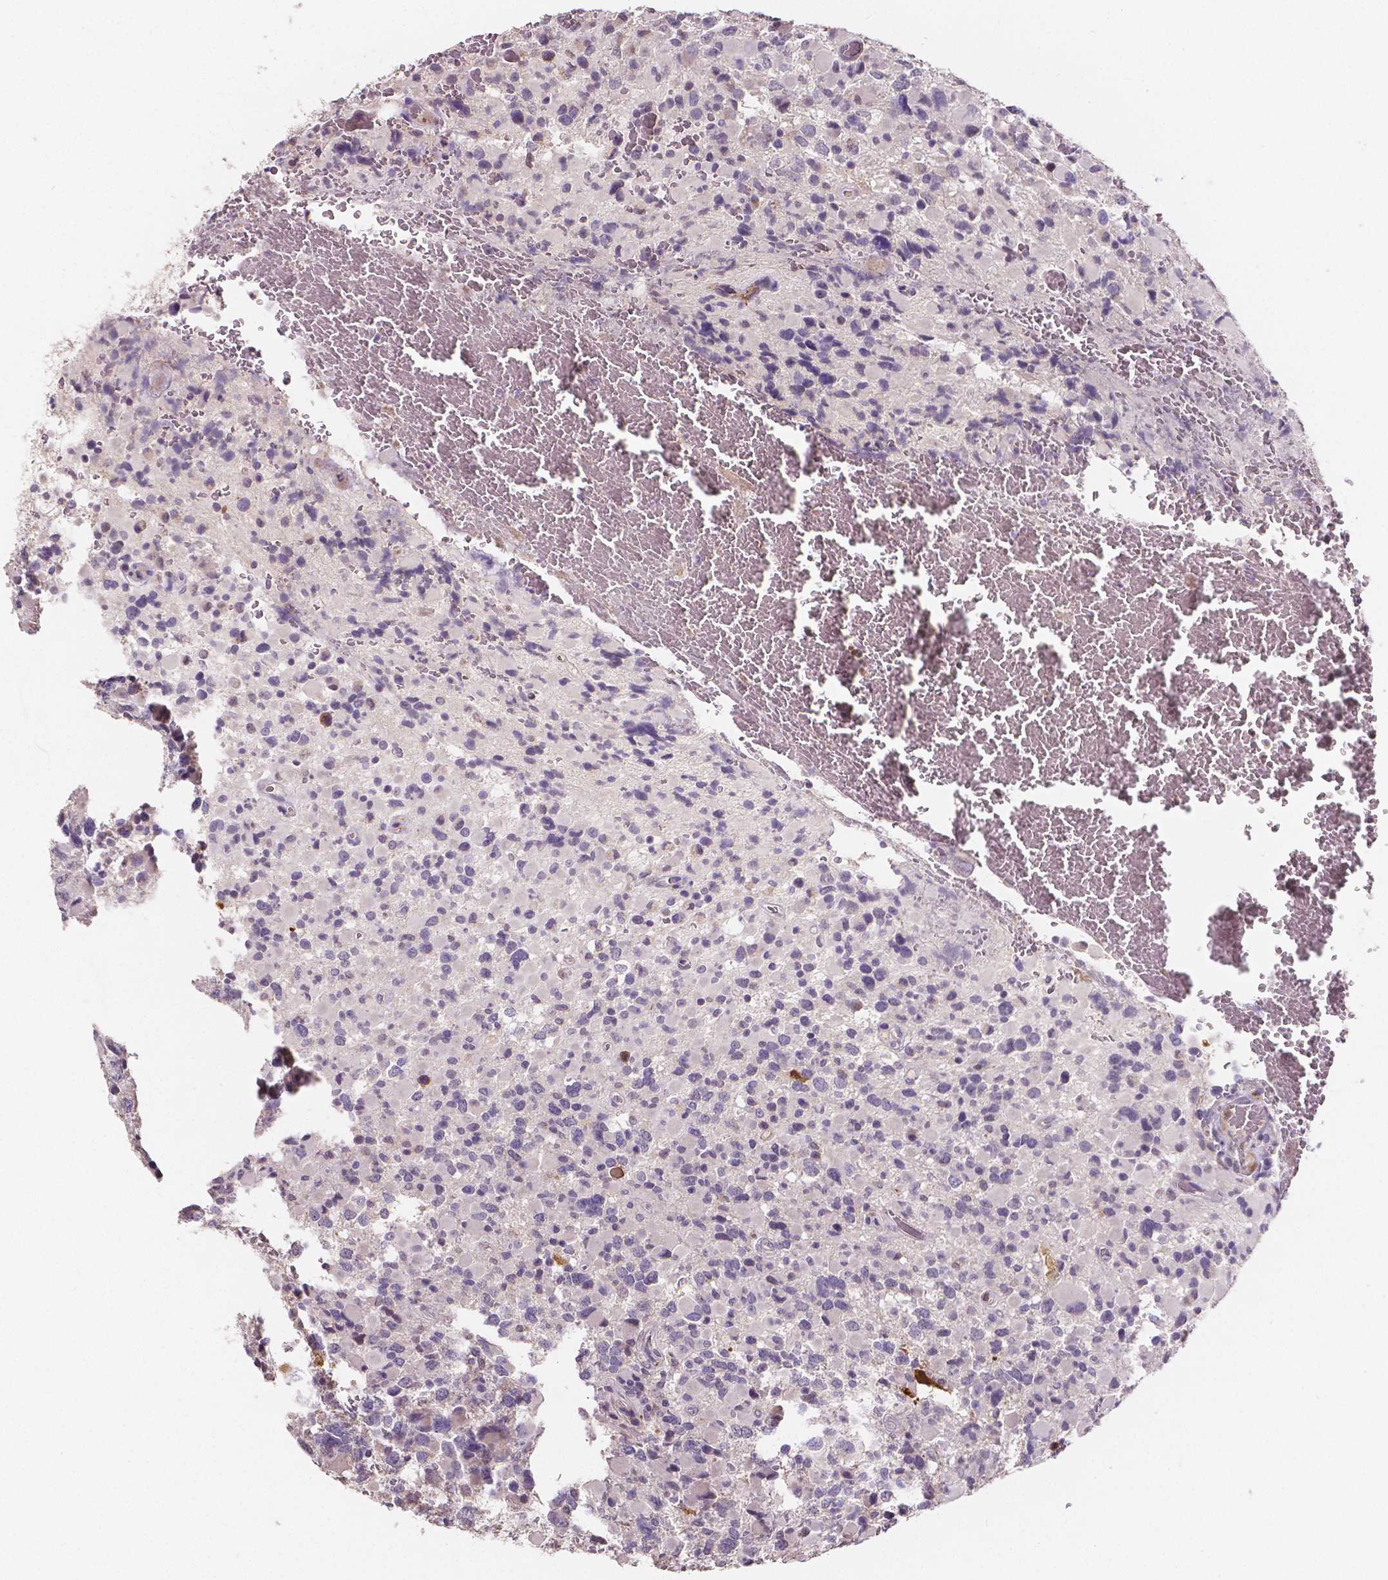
{"staining": {"intensity": "negative", "quantity": "none", "location": "none"}, "tissue": "glioma", "cell_type": "Tumor cells", "image_type": "cancer", "snomed": [{"axis": "morphology", "description": "Glioma, malignant, High grade"}, {"axis": "topography", "description": "Brain"}], "caption": "Protein analysis of glioma displays no significant staining in tumor cells. (DAB immunohistochemistry (IHC) with hematoxylin counter stain).", "gene": "ELAVL2", "patient": {"sex": "female", "age": 40}}